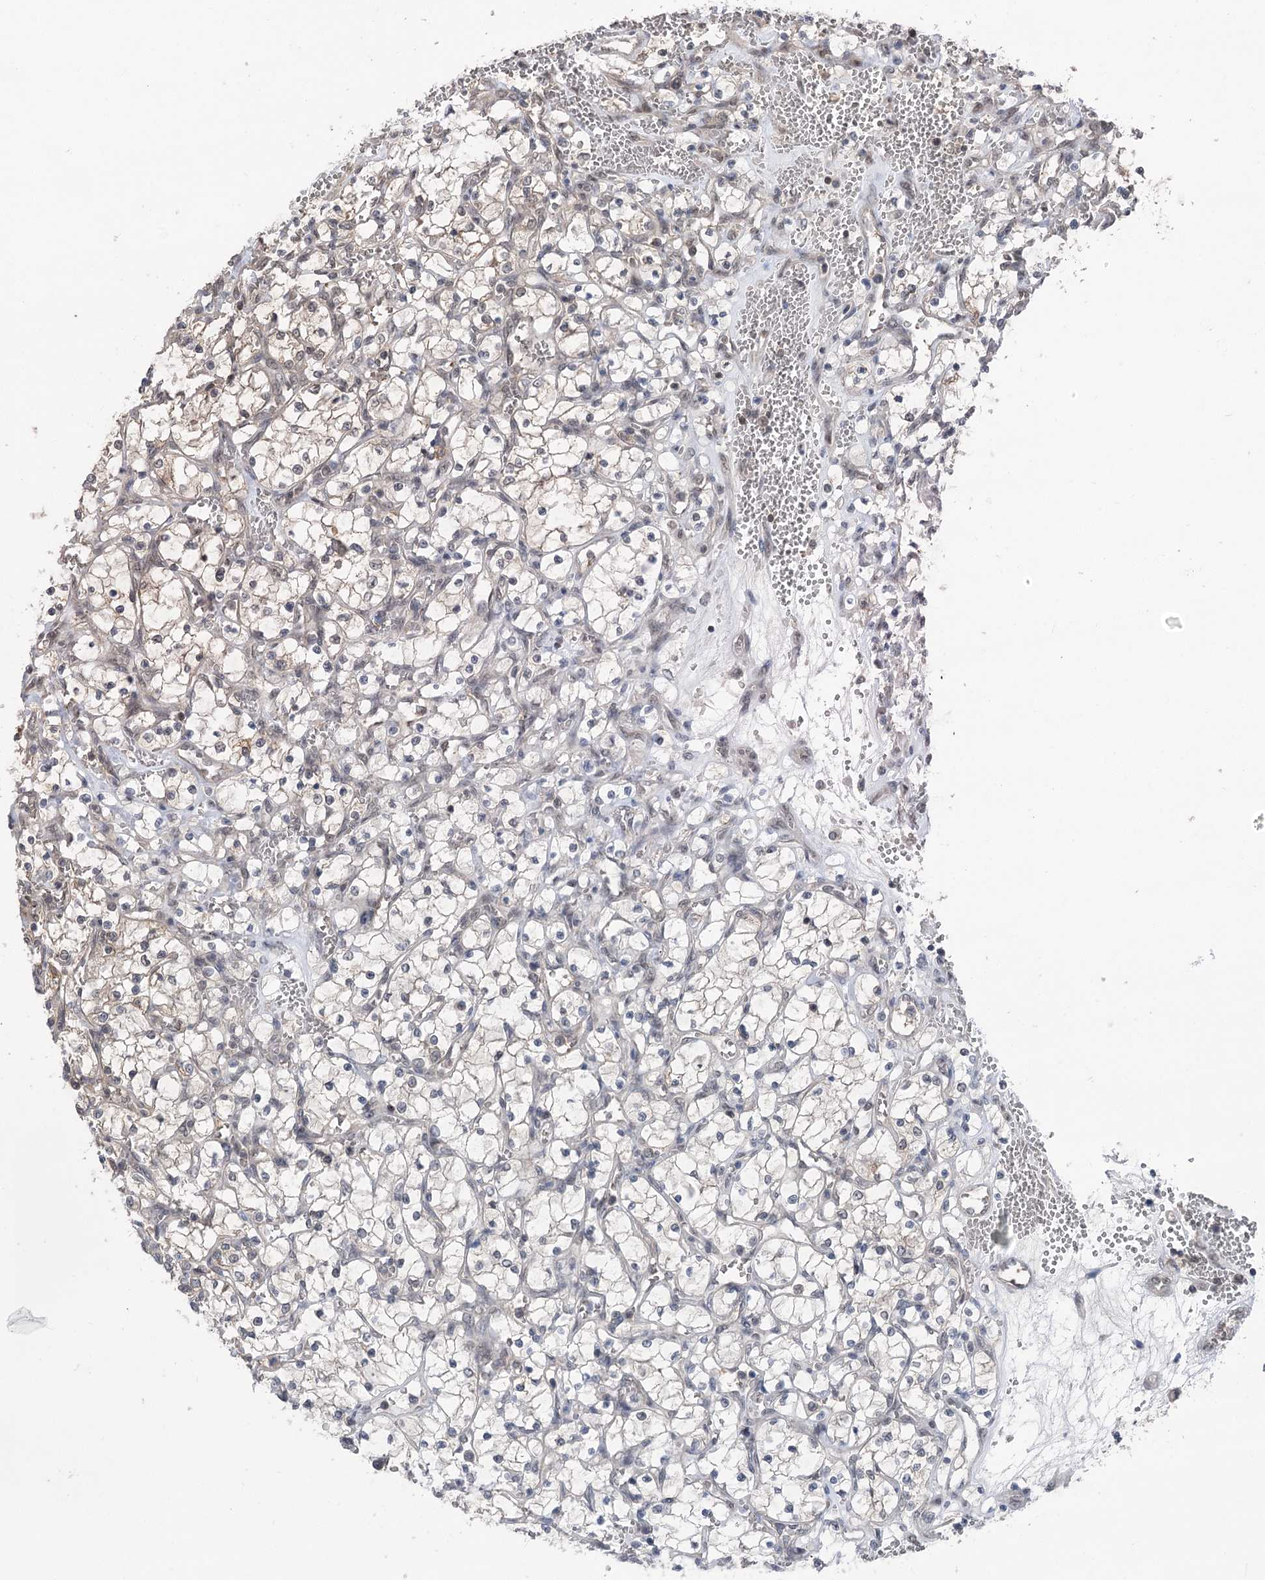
{"staining": {"intensity": "negative", "quantity": "none", "location": "none"}, "tissue": "renal cancer", "cell_type": "Tumor cells", "image_type": "cancer", "snomed": [{"axis": "morphology", "description": "Adenocarcinoma, NOS"}, {"axis": "topography", "description": "Kidney"}], "caption": "High magnification brightfield microscopy of renal cancer stained with DAB (brown) and counterstained with hematoxylin (blue): tumor cells show no significant expression.", "gene": "CCSER2", "patient": {"sex": "female", "age": 69}}